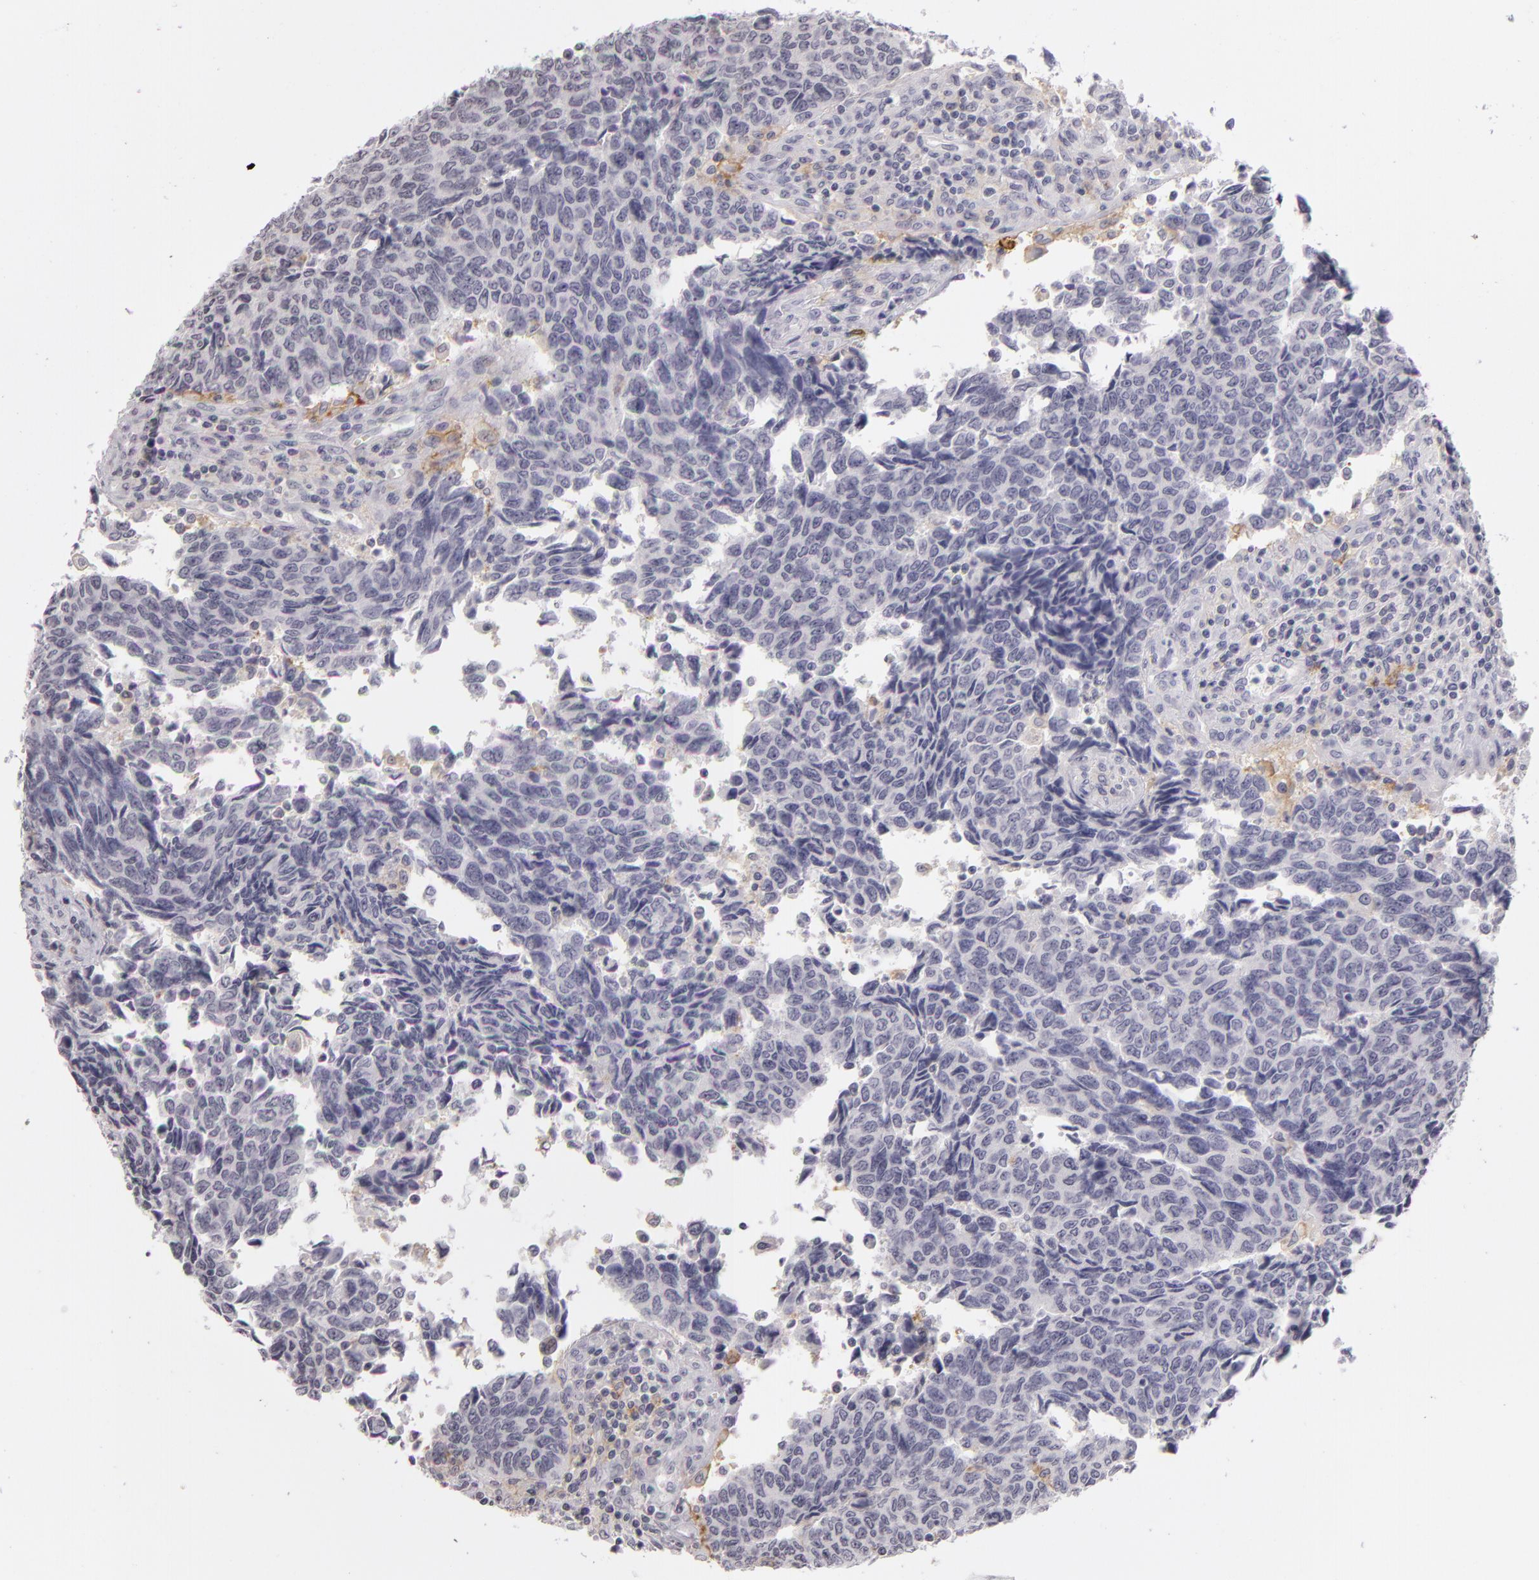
{"staining": {"intensity": "negative", "quantity": "none", "location": "none"}, "tissue": "urothelial cancer", "cell_type": "Tumor cells", "image_type": "cancer", "snomed": [{"axis": "morphology", "description": "Urothelial carcinoma, High grade"}, {"axis": "topography", "description": "Urinary bladder"}], "caption": "Immunohistochemical staining of human high-grade urothelial carcinoma demonstrates no significant staining in tumor cells.", "gene": "CD40", "patient": {"sex": "male", "age": 86}}